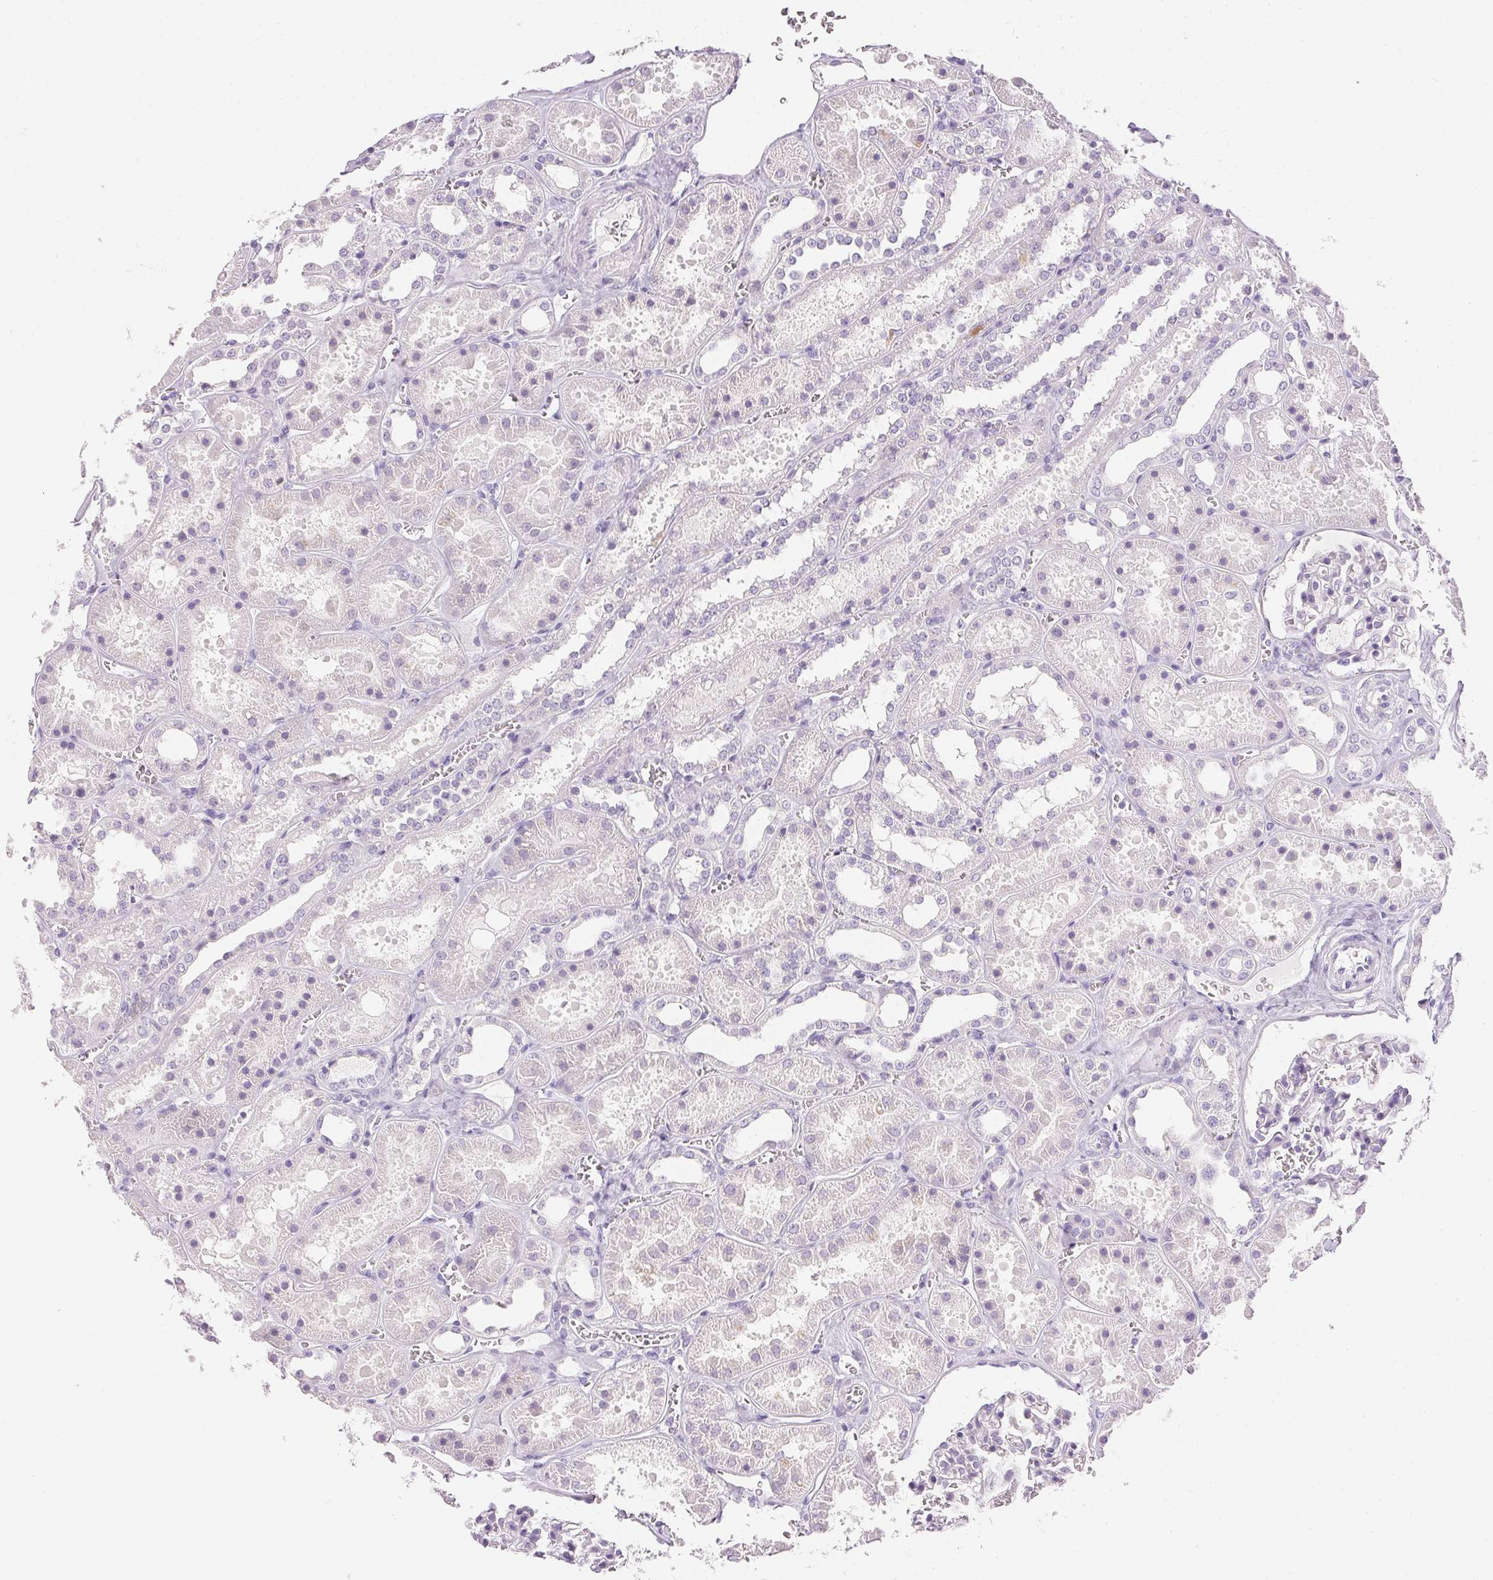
{"staining": {"intensity": "negative", "quantity": "none", "location": "none"}, "tissue": "kidney", "cell_type": "Cells in glomeruli", "image_type": "normal", "snomed": [{"axis": "morphology", "description": "Normal tissue, NOS"}, {"axis": "topography", "description": "Kidney"}], "caption": "Cells in glomeruli show no significant protein staining in normal kidney.", "gene": "IGFBP1", "patient": {"sex": "female", "age": 41}}